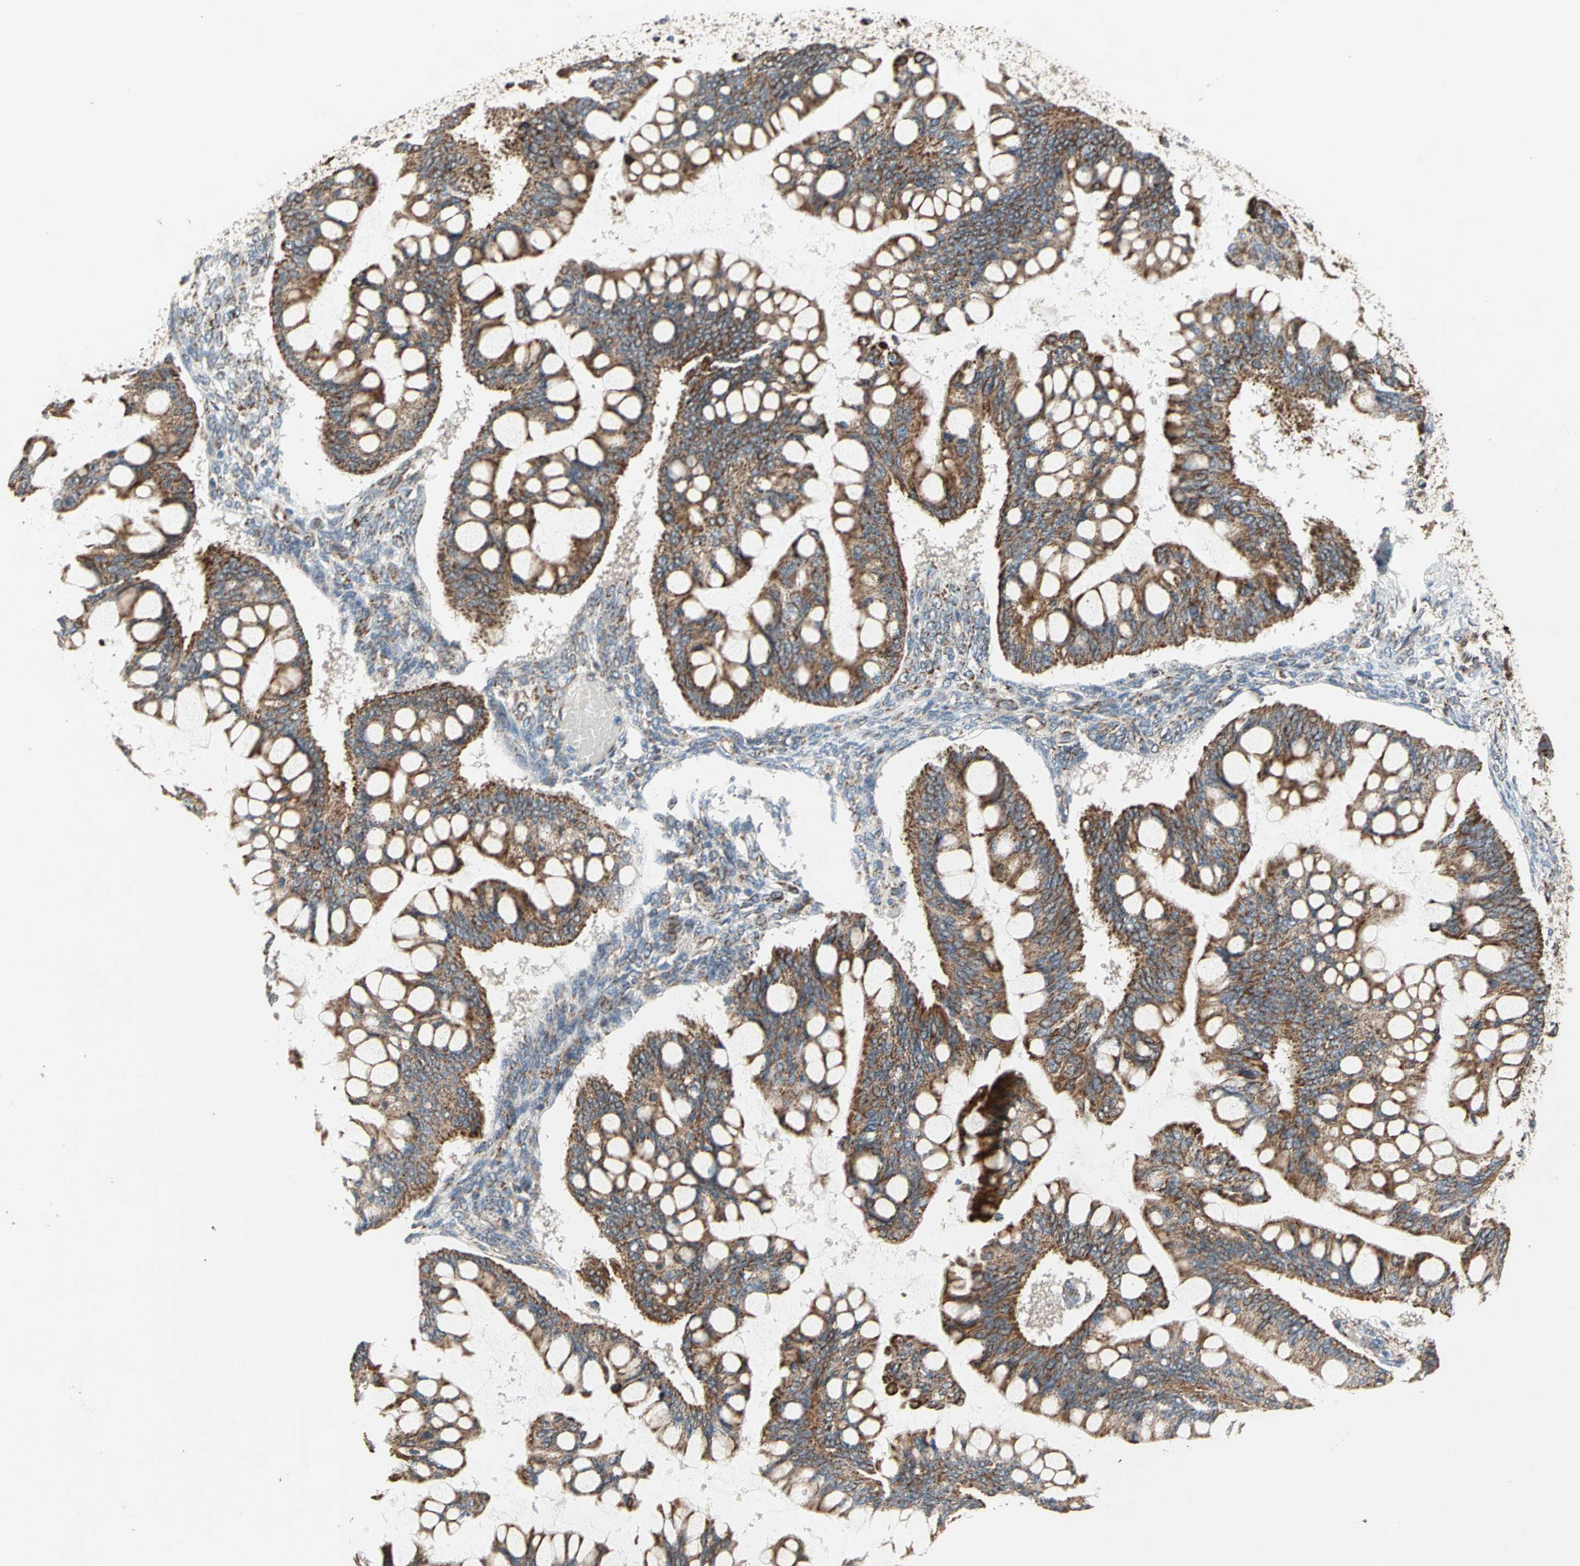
{"staining": {"intensity": "strong", "quantity": ">75%", "location": "cytoplasmic/membranous"}, "tissue": "ovarian cancer", "cell_type": "Tumor cells", "image_type": "cancer", "snomed": [{"axis": "morphology", "description": "Cystadenocarcinoma, mucinous, NOS"}, {"axis": "topography", "description": "Ovary"}], "caption": "This micrograph shows ovarian mucinous cystadenocarcinoma stained with immunohistochemistry (IHC) to label a protein in brown. The cytoplasmic/membranous of tumor cells show strong positivity for the protein. Nuclei are counter-stained blue.", "gene": "MRPS22", "patient": {"sex": "female", "age": 73}}